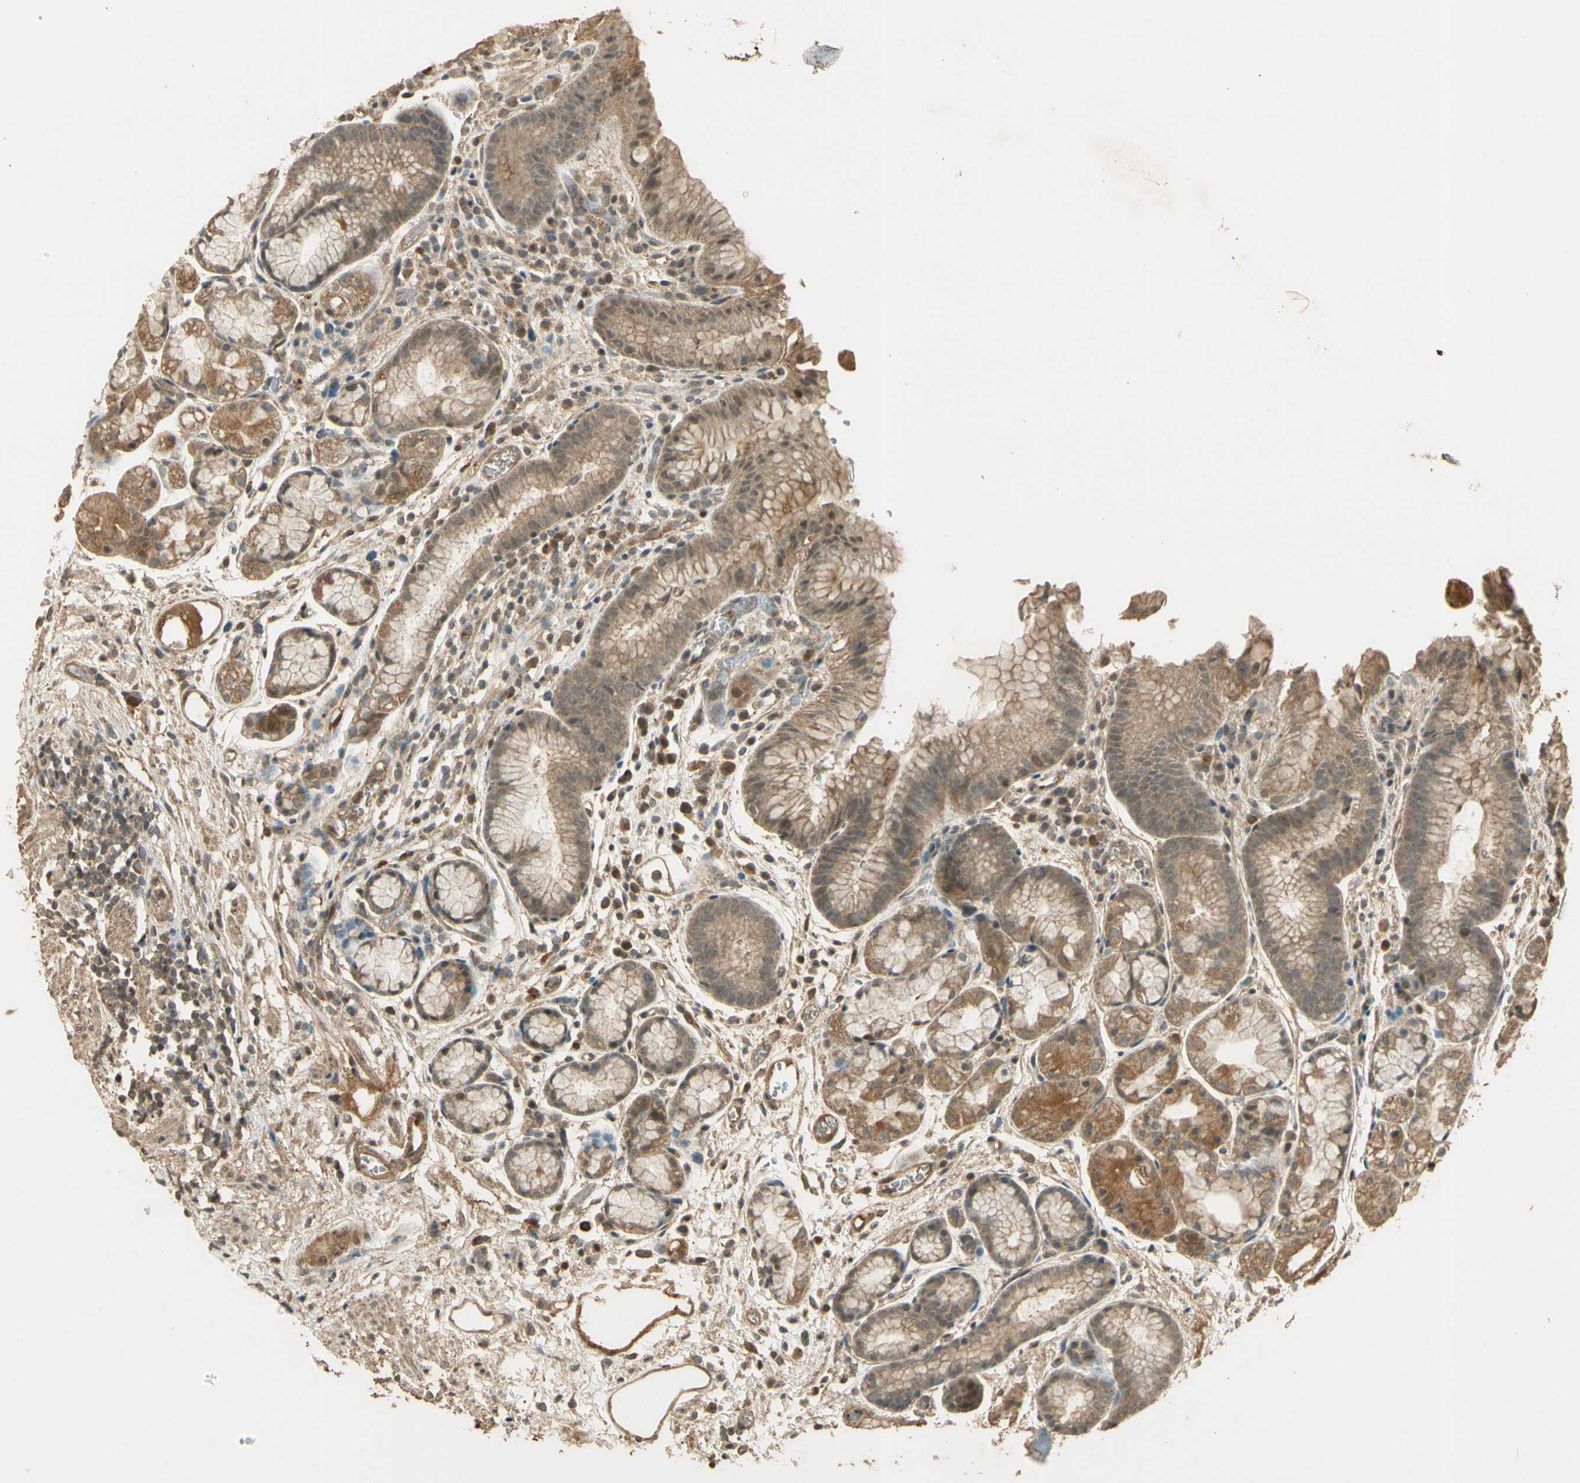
{"staining": {"intensity": "moderate", "quantity": "25%-75%", "location": "cytoplasmic/membranous"}, "tissue": "stomach", "cell_type": "Glandular cells", "image_type": "normal", "snomed": [{"axis": "morphology", "description": "Normal tissue, NOS"}, {"axis": "topography", "description": "Stomach, upper"}], "caption": "Stomach was stained to show a protein in brown. There is medium levels of moderate cytoplasmic/membranous staining in approximately 25%-75% of glandular cells.", "gene": "GMEB2", "patient": {"sex": "male", "age": 72}}